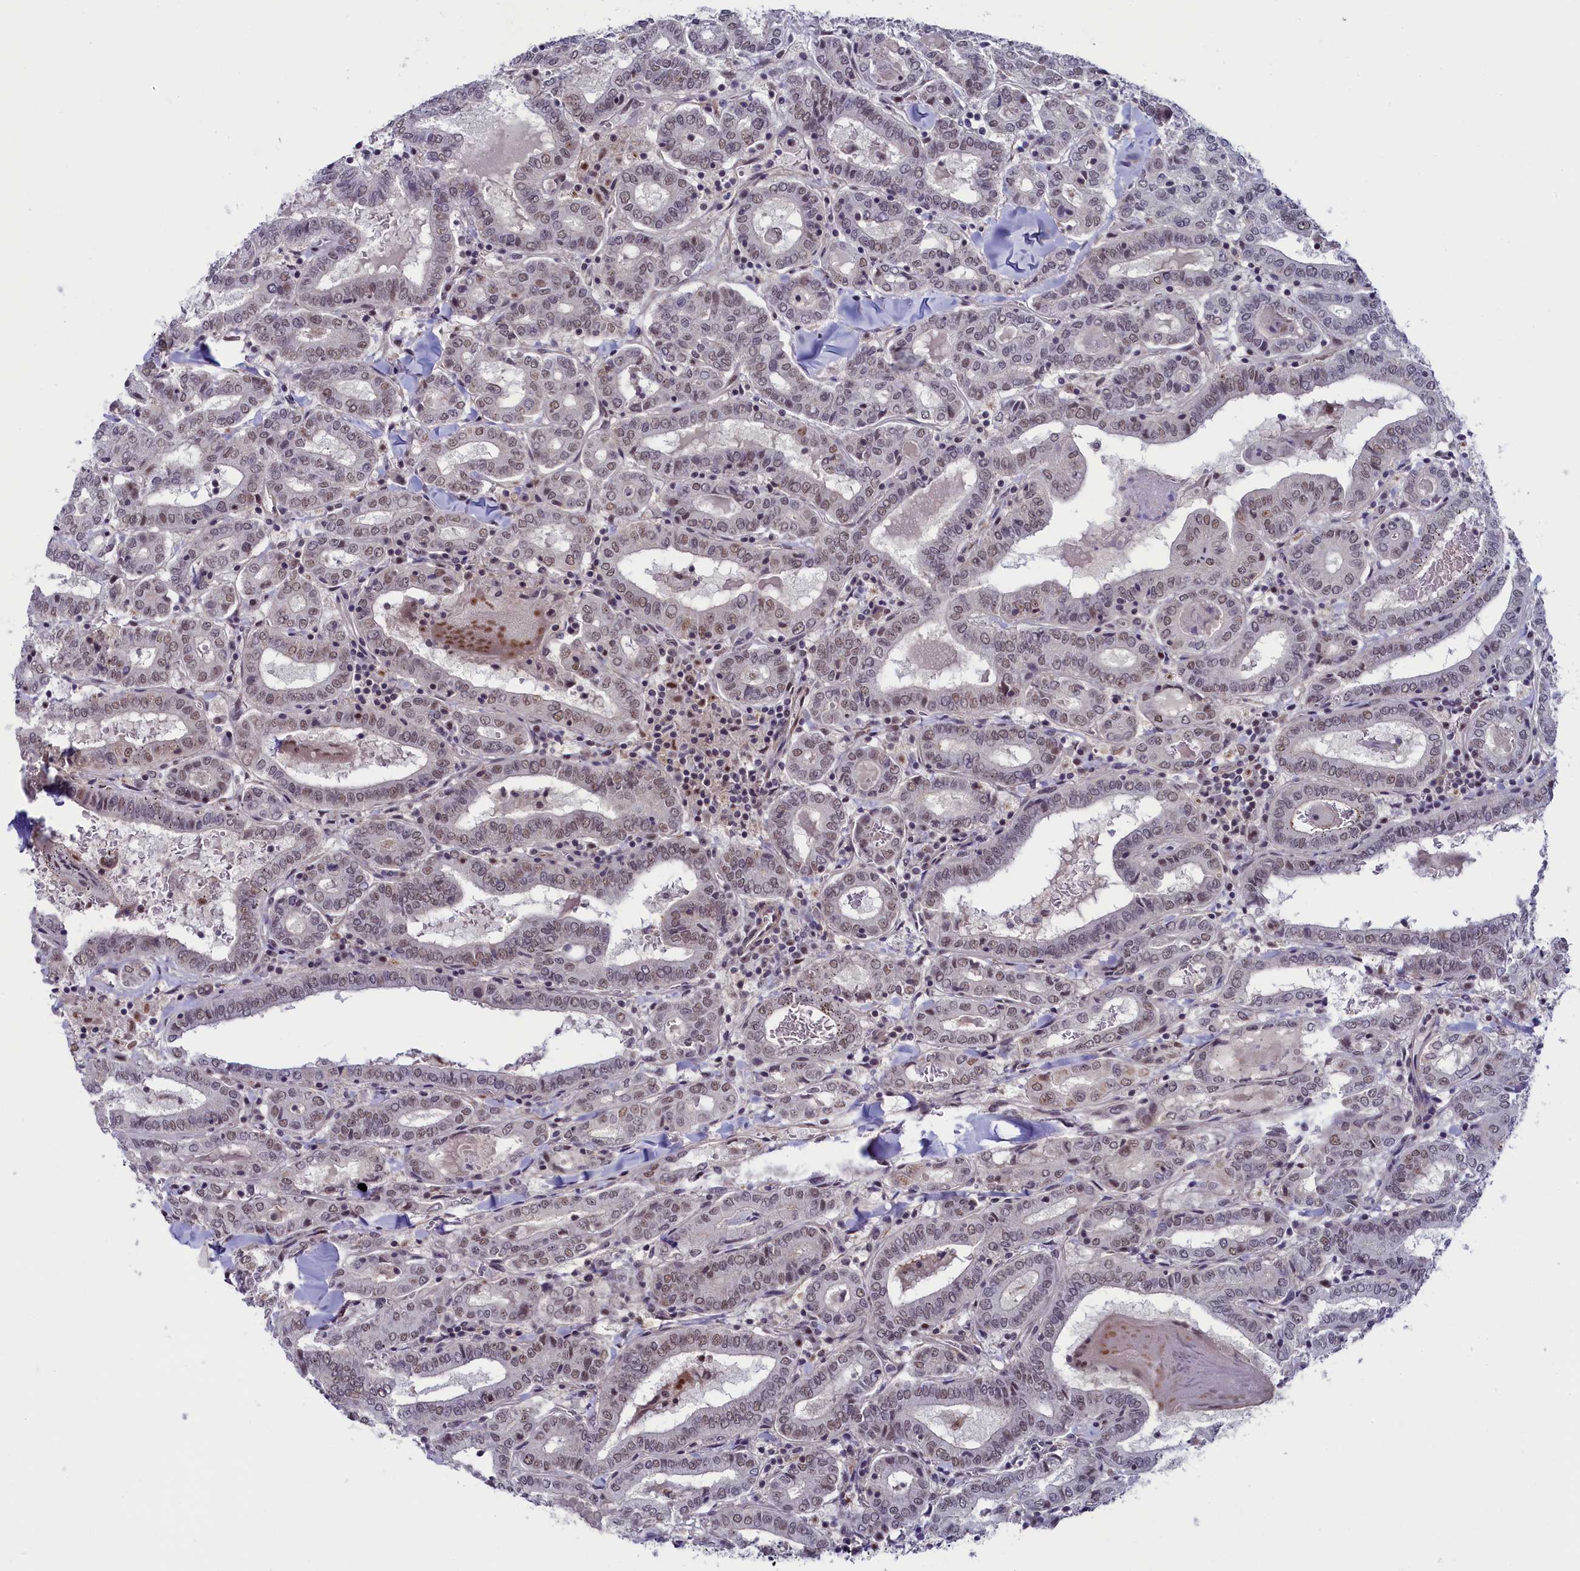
{"staining": {"intensity": "weak", "quantity": "25%-75%", "location": "nuclear"}, "tissue": "thyroid cancer", "cell_type": "Tumor cells", "image_type": "cancer", "snomed": [{"axis": "morphology", "description": "Papillary adenocarcinoma, NOS"}, {"axis": "topography", "description": "Thyroid gland"}], "caption": "High-power microscopy captured an IHC photomicrograph of thyroid papillary adenocarcinoma, revealing weak nuclear expression in about 25%-75% of tumor cells.", "gene": "INTS14", "patient": {"sex": "female", "age": 72}}